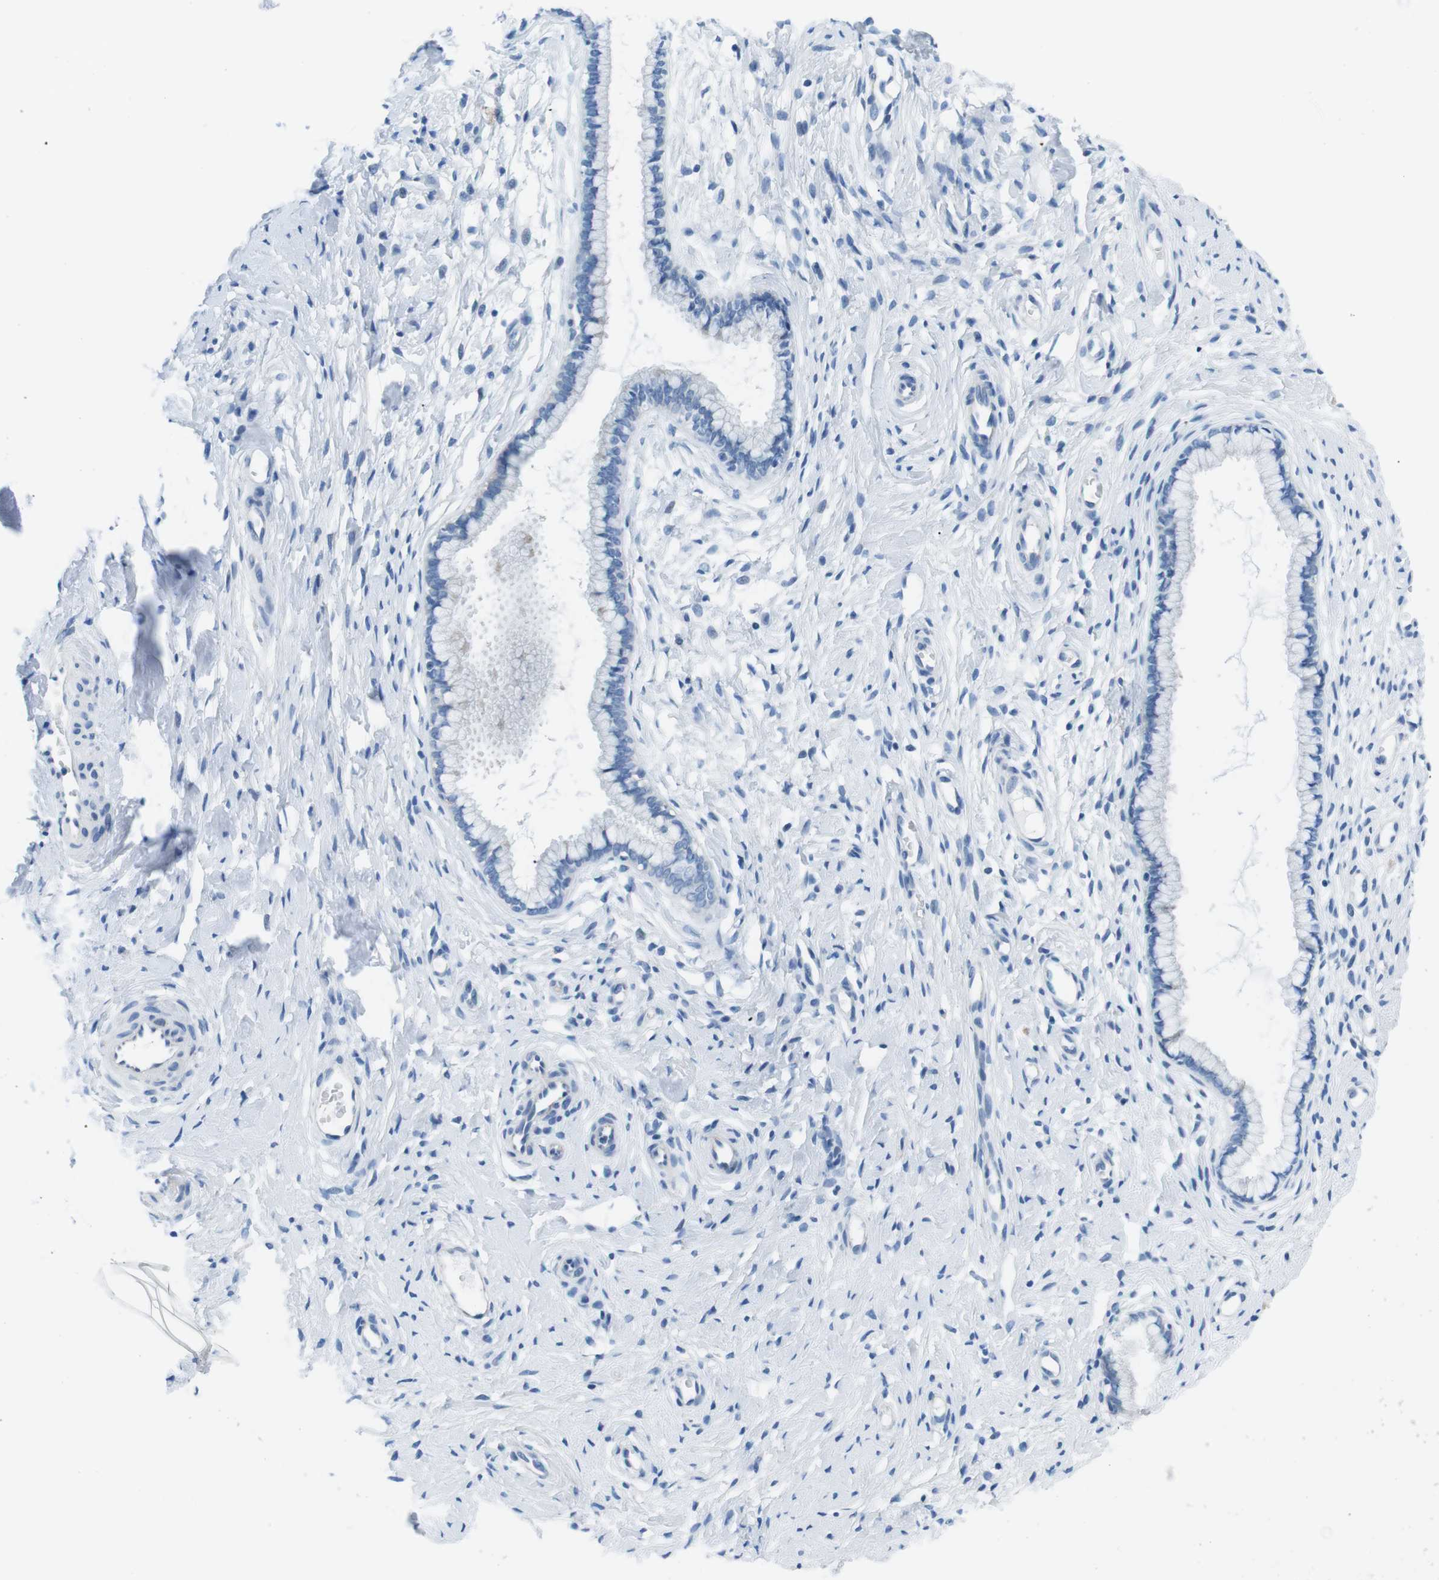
{"staining": {"intensity": "negative", "quantity": "none", "location": "none"}, "tissue": "cervix", "cell_type": "Glandular cells", "image_type": "normal", "snomed": [{"axis": "morphology", "description": "Normal tissue, NOS"}, {"axis": "topography", "description": "Cervix"}], "caption": "This is a photomicrograph of immunohistochemistry (IHC) staining of benign cervix, which shows no staining in glandular cells. (DAB (3,3'-diaminobenzidine) immunohistochemistry (IHC) with hematoxylin counter stain).", "gene": "MUC2", "patient": {"sex": "female", "age": 65}}